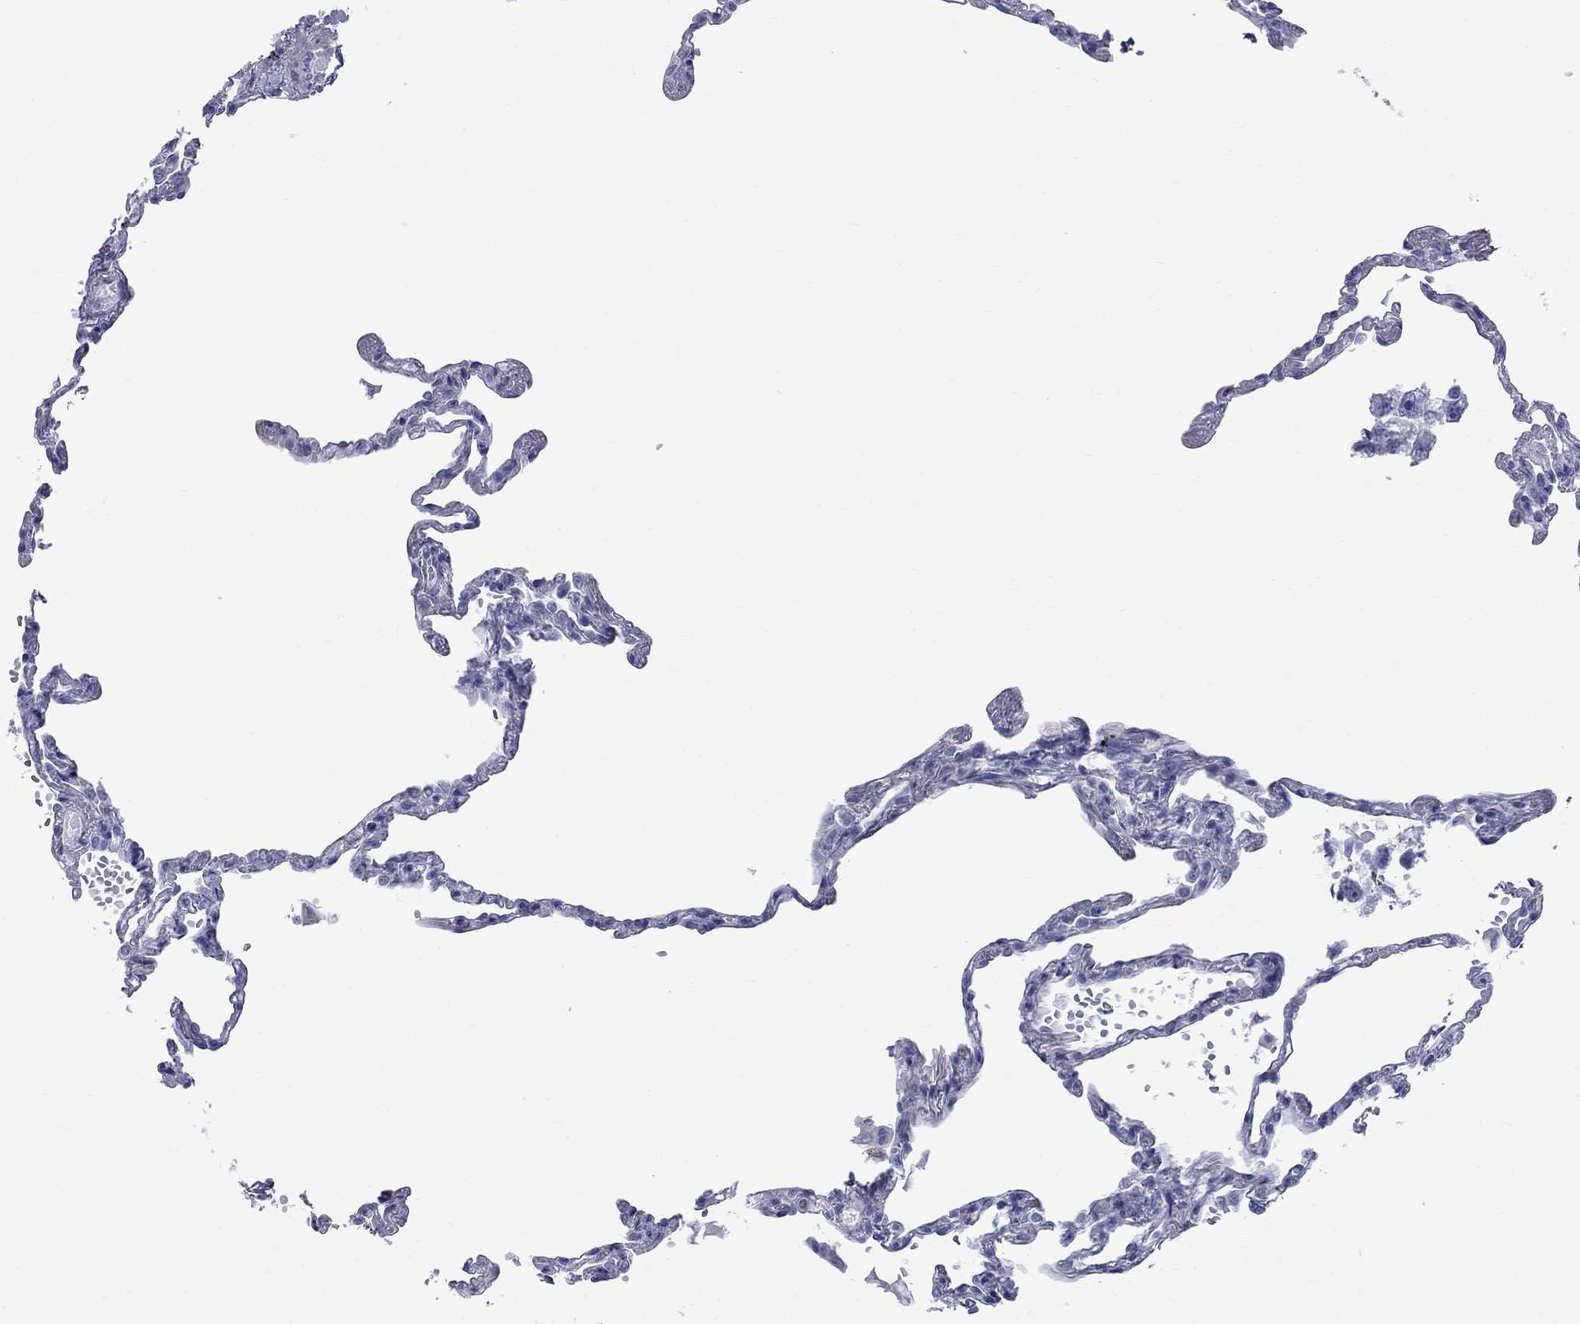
{"staining": {"intensity": "negative", "quantity": "none", "location": "none"}, "tissue": "lung", "cell_type": "Alveolar cells", "image_type": "normal", "snomed": [{"axis": "morphology", "description": "Normal tissue, NOS"}, {"axis": "topography", "description": "Lung"}], "caption": "An image of lung stained for a protein reveals no brown staining in alveolar cells.", "gene": "BPIFB1", "patient": {"sex": "male", "age": 78}}